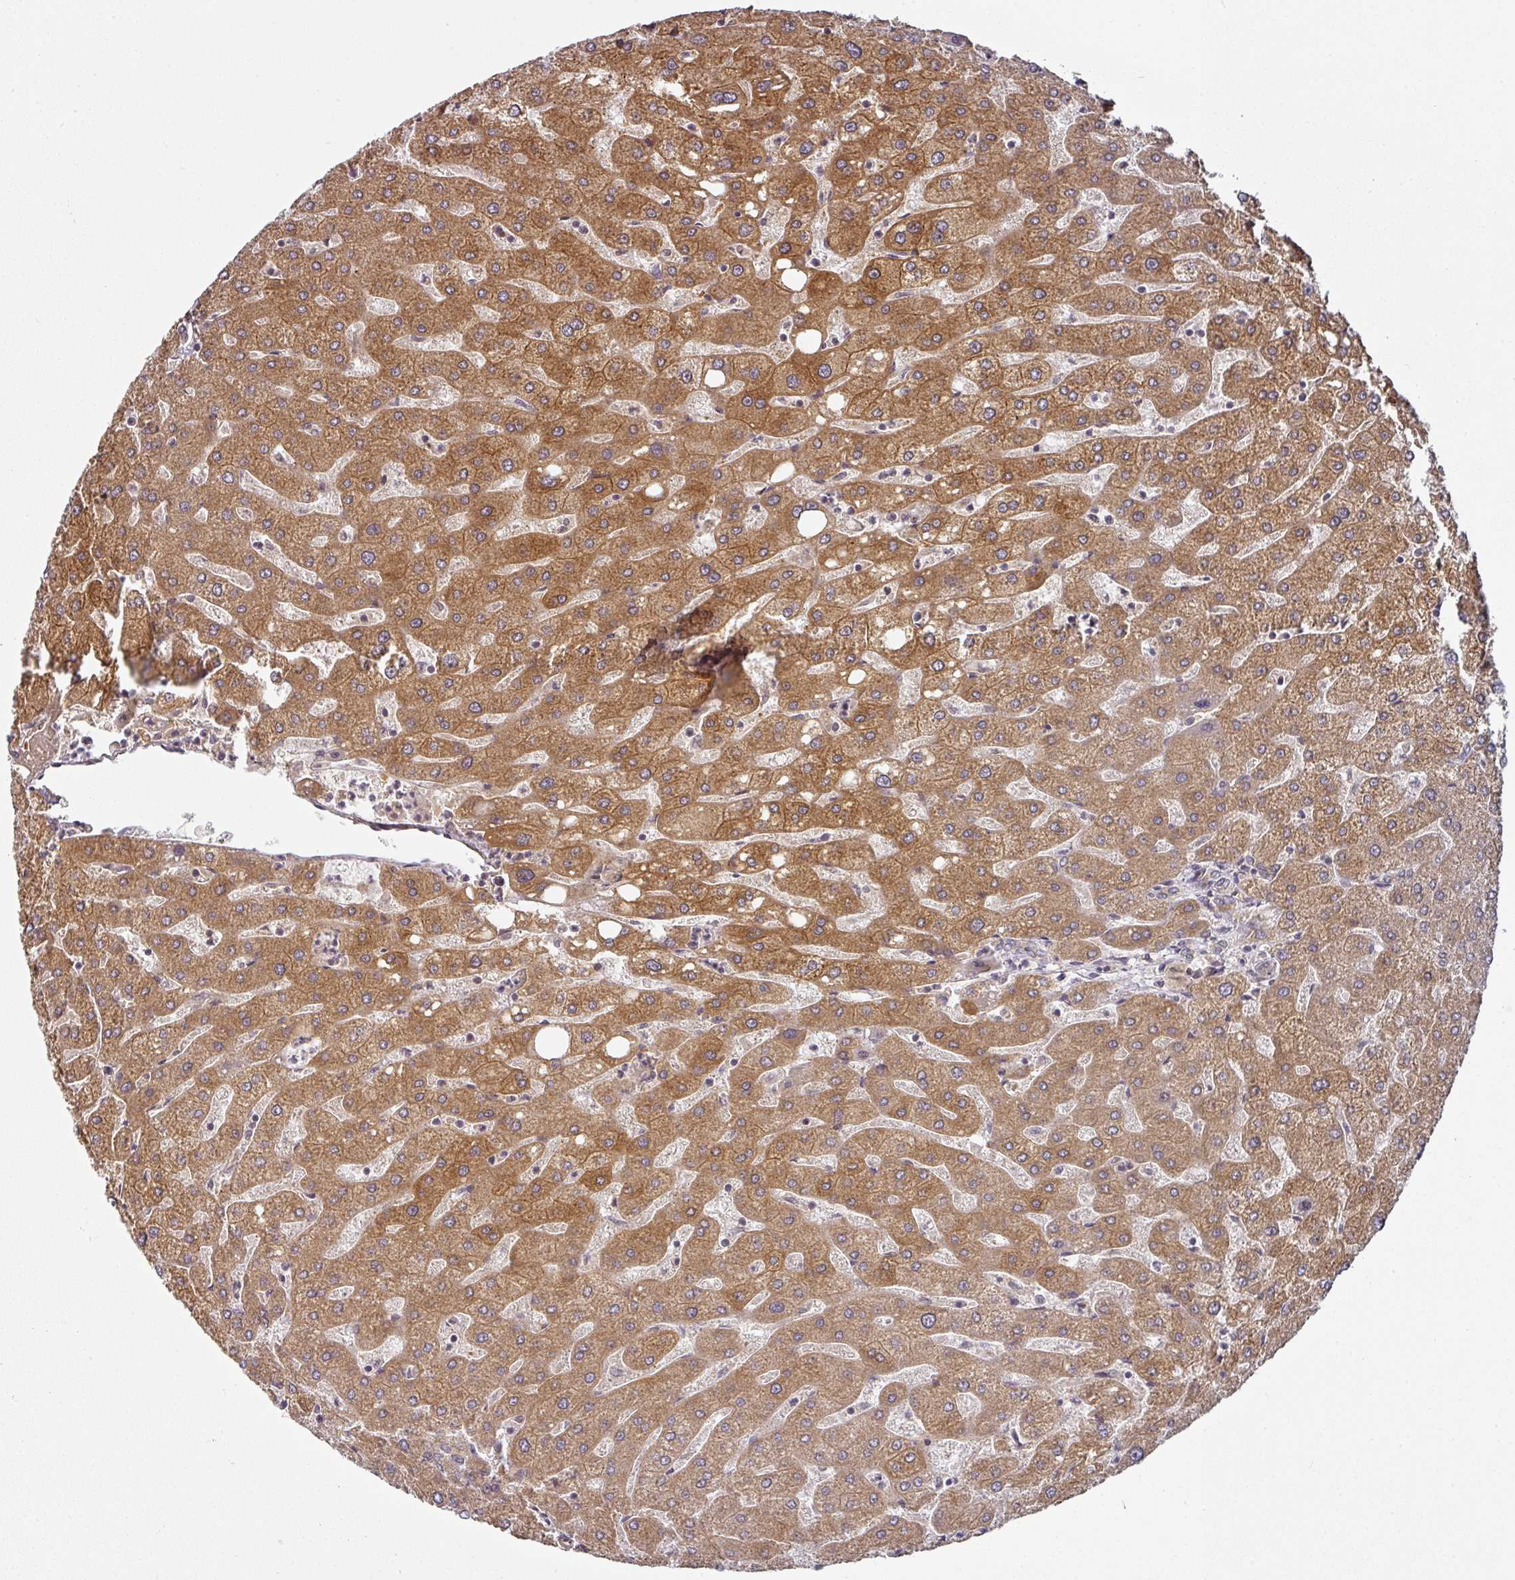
{"staining": {"intensity": "weak", "quantity": ">75%", "location": "cytoplasmic/membranous"}, "tissue": "liver", "cell_type": "Cholangiocytes", "image_type": "normal", "snomed": [{"axis": "morphology", "description": "Normal tissue, NOS"}, {"axis": "topography", "description": "Liver"}], "caption": "Protein expression analysis of unremarkable liver displays weak cytoplasmic/membranous positivity in approximately >75% of cholangiocytes. The staining is performed using DAB brown chromogen to label protein expression. The nuclei are counter-stained blue using hematoxylin.", "gene": "MAP2K2", "patient": {"sex": "male", "age": 67}}